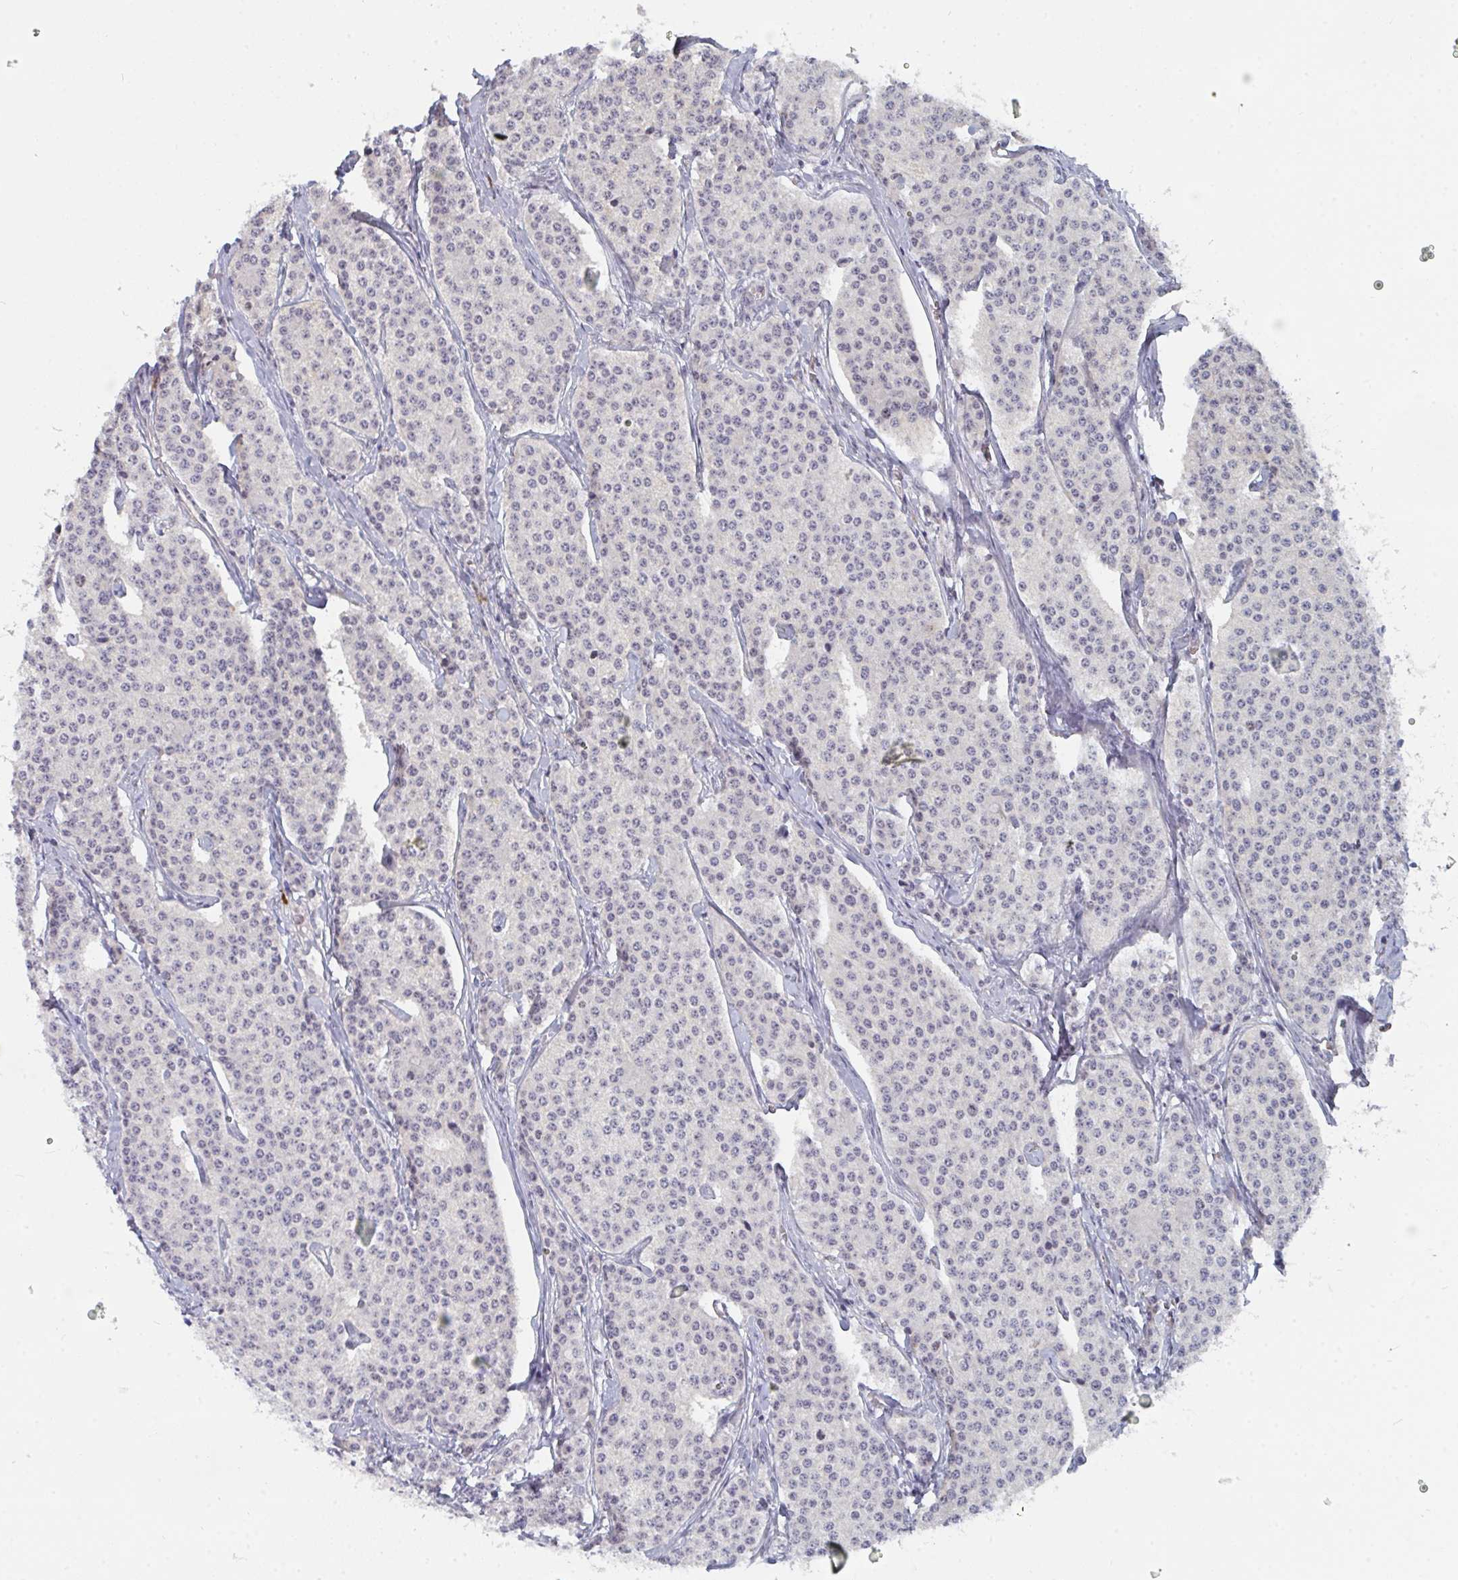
{"staining": {"intensity": "weak", "quantity": "25%-75%", "location": "nuclear"}, "tissue": "carcinoid", "cell_type": "Tumor cells", "image_type": "cancer", "snomed": [{"axis": "morphology", "description": "Carcinoid, malignant, NOS"}, {"axis": "topography", "description": "Small intestine"}], "caption": "Carcinoid stained with IHC shows weak nuclear expression in about 25%-75% of tumor cells. The staining was performed using DAB (3,3'-diaminobenzidine), with brown indicating positive protein expression. Nuclei are stained blue with hematoxylin.", "gene": "CENPT", "patient": {"sex": "female", "age": 64}}